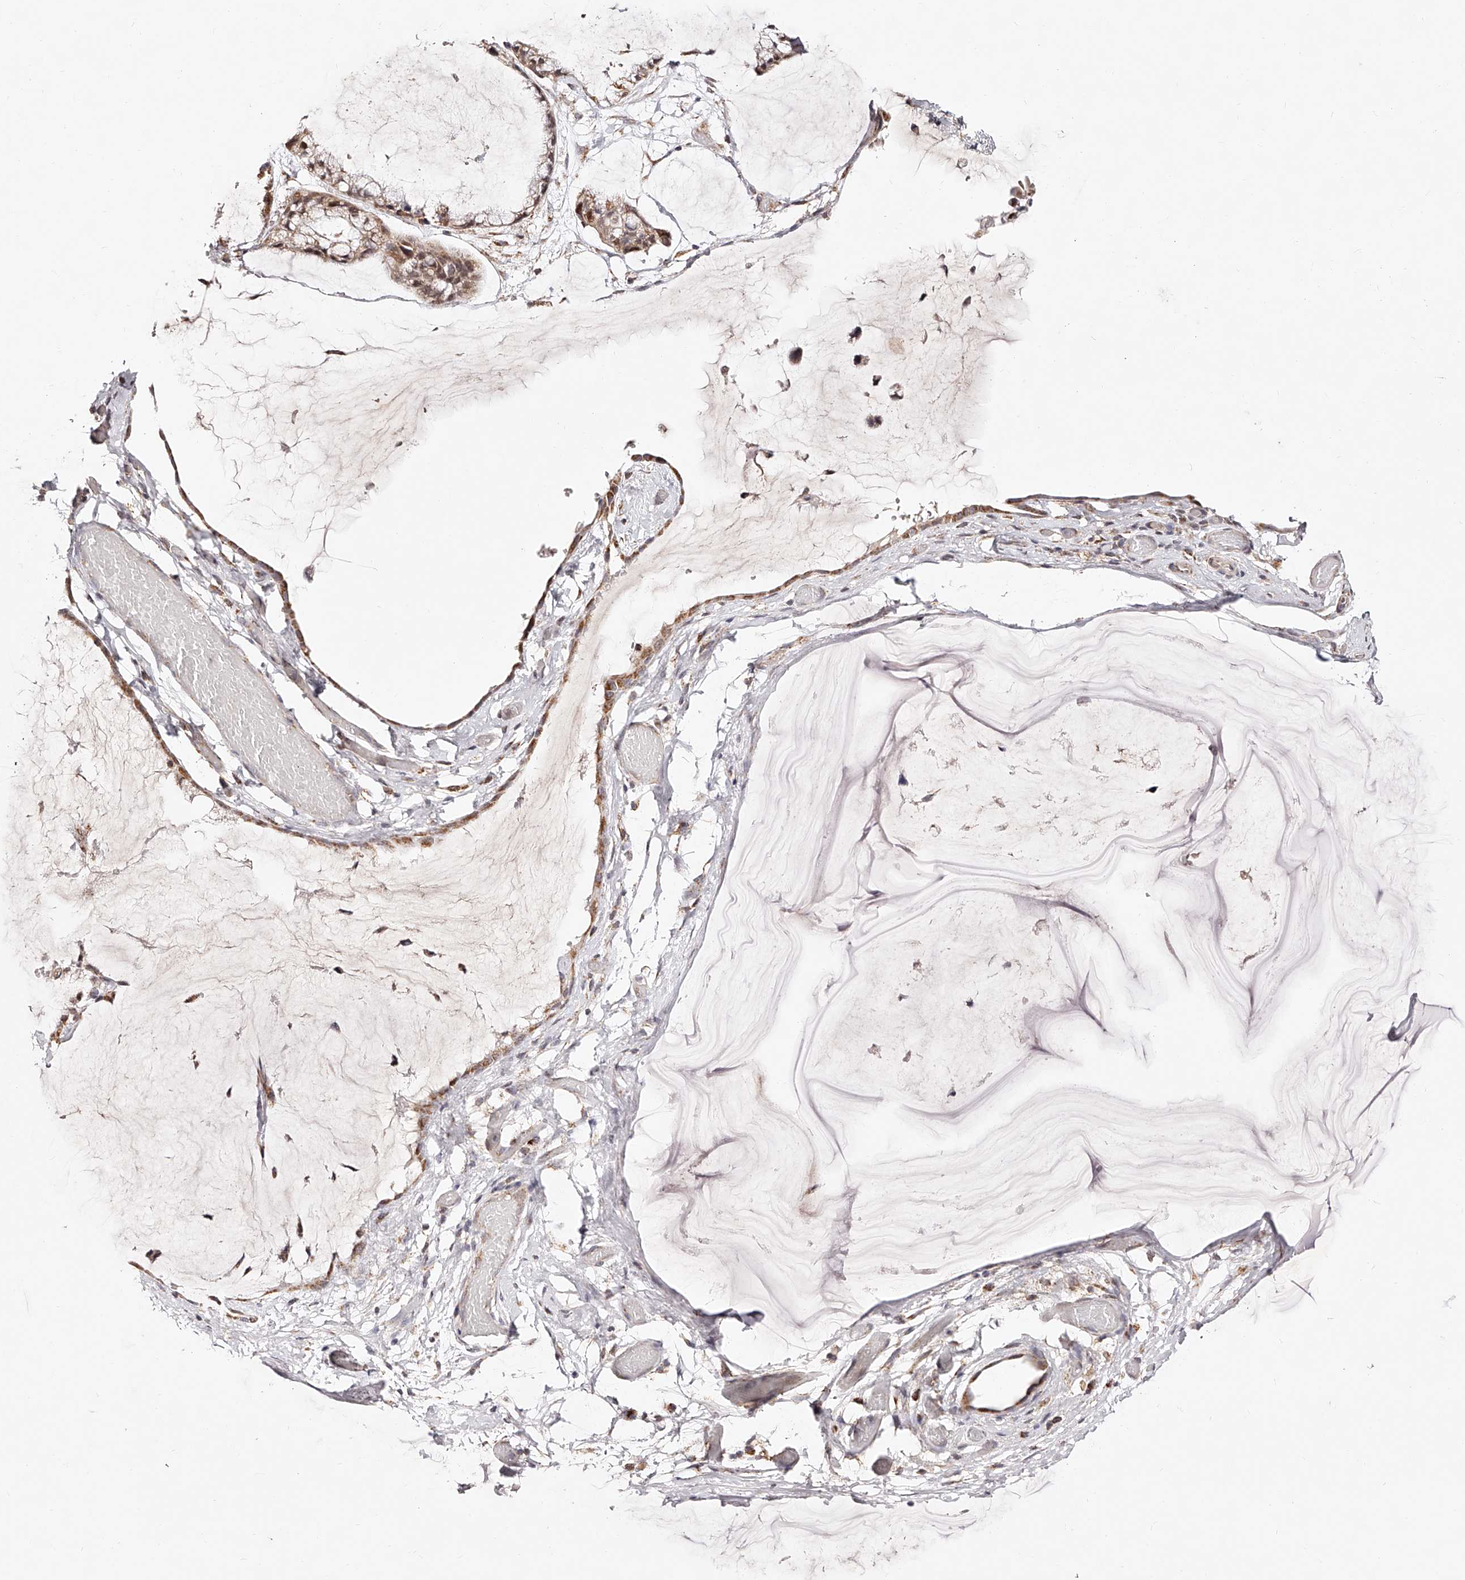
{"staining": {"intensity": "moderate", "quantity": ">75%", "location": "cytoplasmic/membranous"}, "tissue": "ovarian cancer", "cell_type": "Tumor cells", "image_type": "cancer", "snomed": [{"axis": "morphology", "description": "Cystadenocarcinoma, mucinous, NOS"}, {"axis": "topography", "description": "Ovary"}], "caption": "Mucinous cystadenocarcinoma (ovarian) stained with a protein marker demonstrates moderate staining in tumor cells.", "gene": "NDUFV3", "patient": {"sex": "female", "age": 39}}